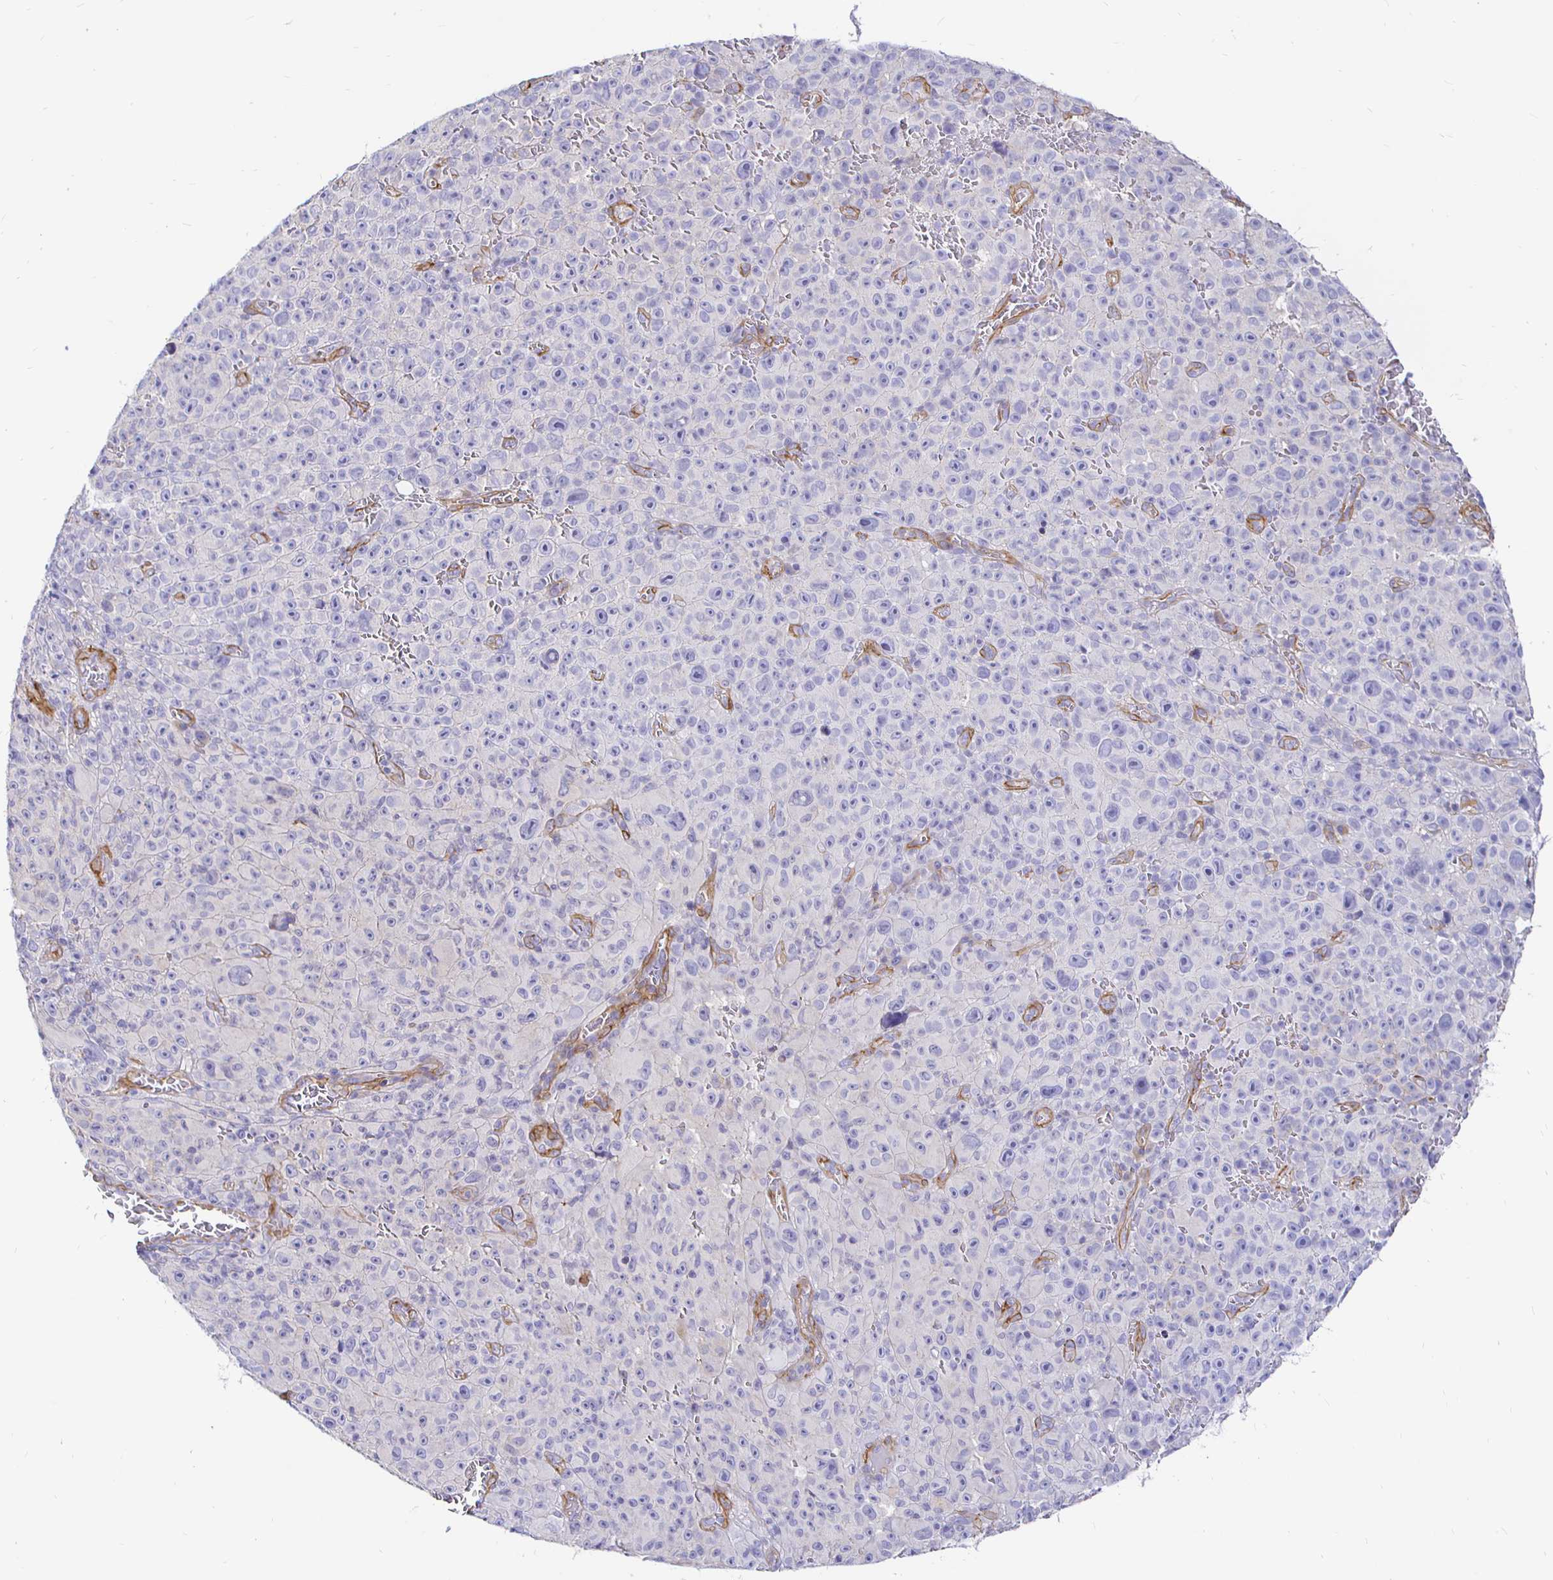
{"staining": {"intensity": "negative", "quantity": "none", "location": "none"}, "tissue": "melanoma", "cell_type": "Tumor cells", "image_type": "cancer", "snomed": [{"axis": "morphology", "description": "Malignant melanoma, NOS"}, {"axis": "topography", "description": "Skin"}], "caption": "Immunohistochemical staining of malignant melanoma exhibits no significant expression in tumor cells.", "gene": "PALM2AKAP2", "patient": {"sex": "female", "age": 82}}